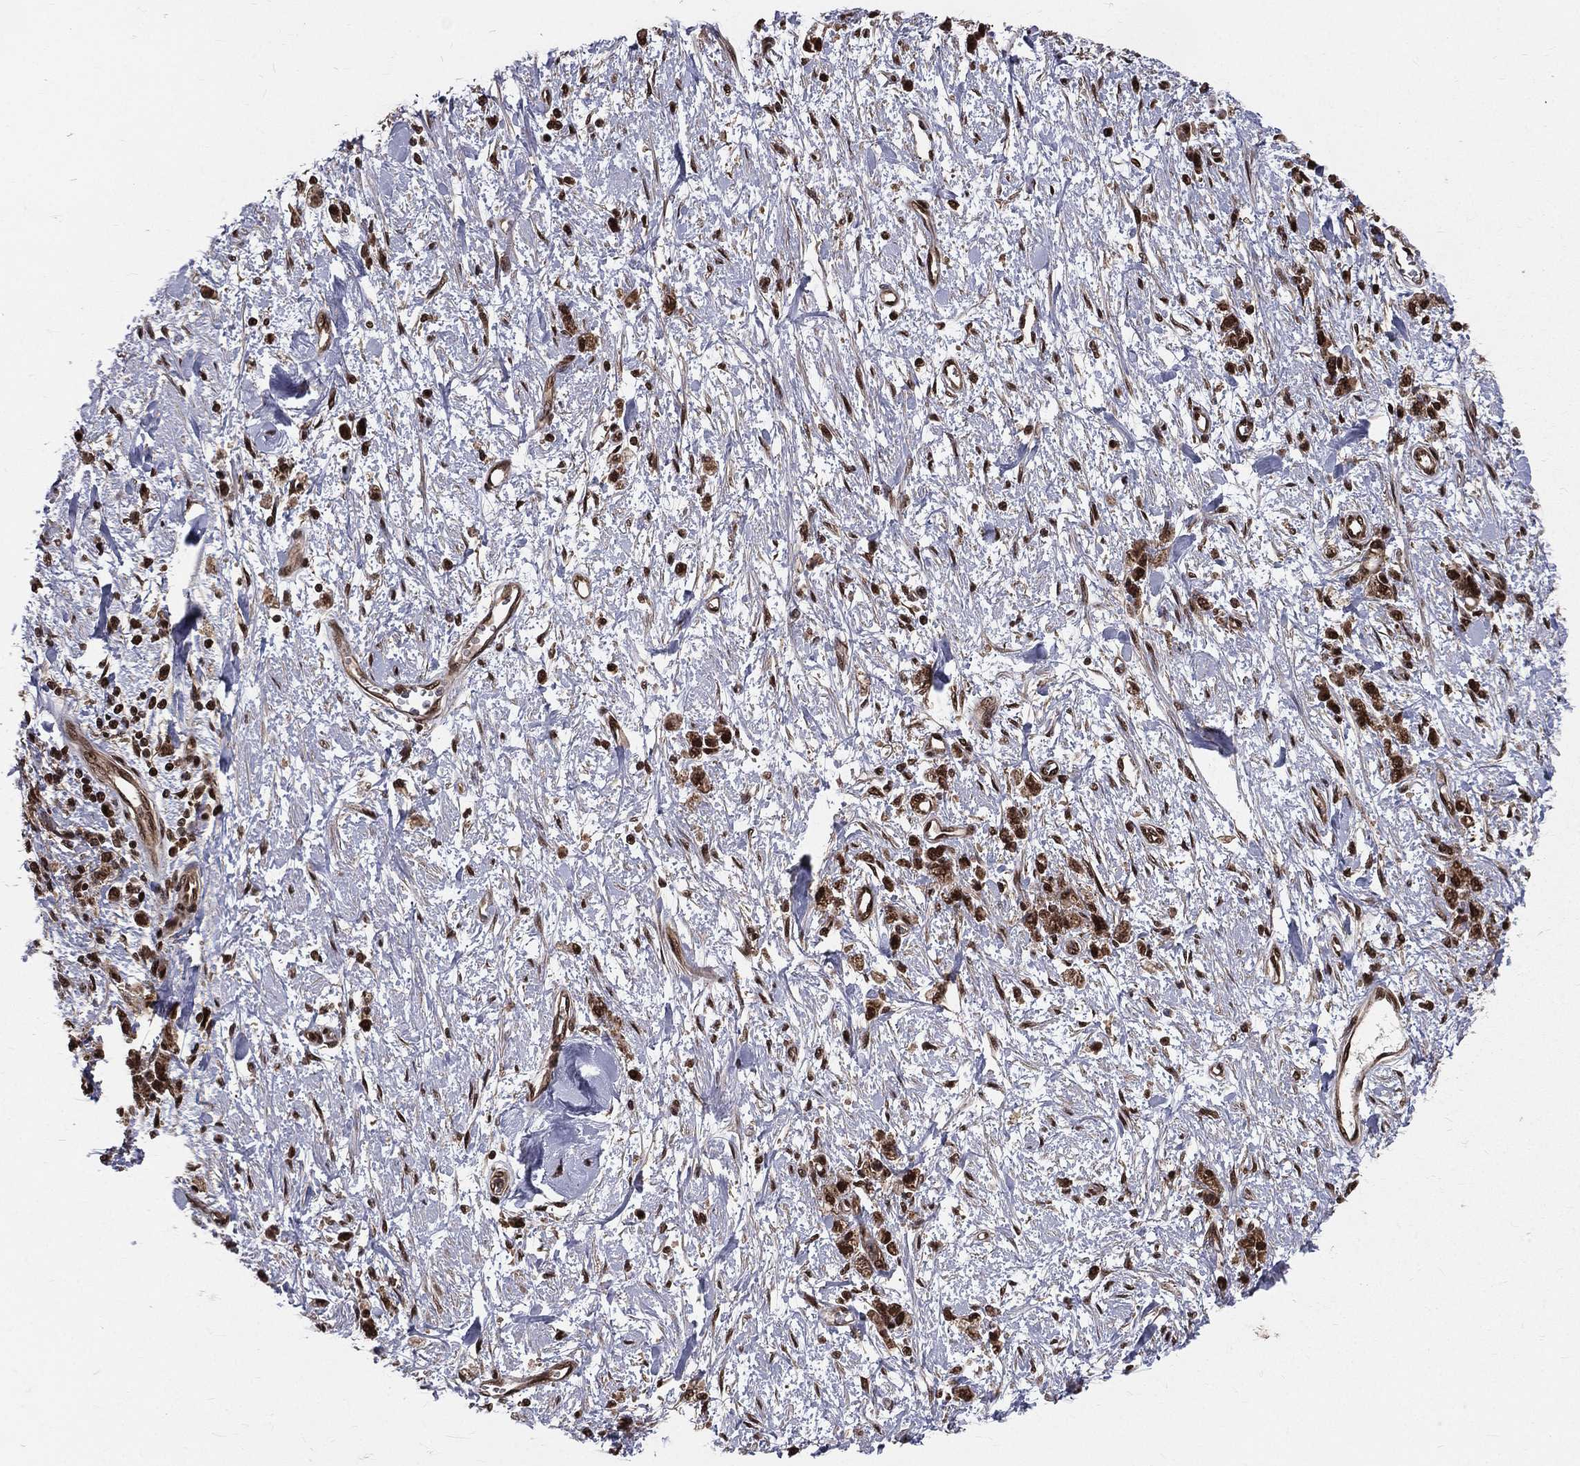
{"staining": {"intensity": "strong", "quantity": ">75%", "location": "nuclear"}, "tissue": "stomach cancer", "cell_type": "Tumor cells", "image_type": "cancer", "snomed": [{"axis": "morphology", "description": "Adenocarcinoma, NOS"}, {"axis": "topography", "description": "Stomach"}], "caption": "Immunohistochemical staining of stomach adenocarcinoma exhibits strong nuclear protein staining in about >75% of tumor cells.", "gene": "COPS4", "patient": {"sex": "male", "age": 77}}